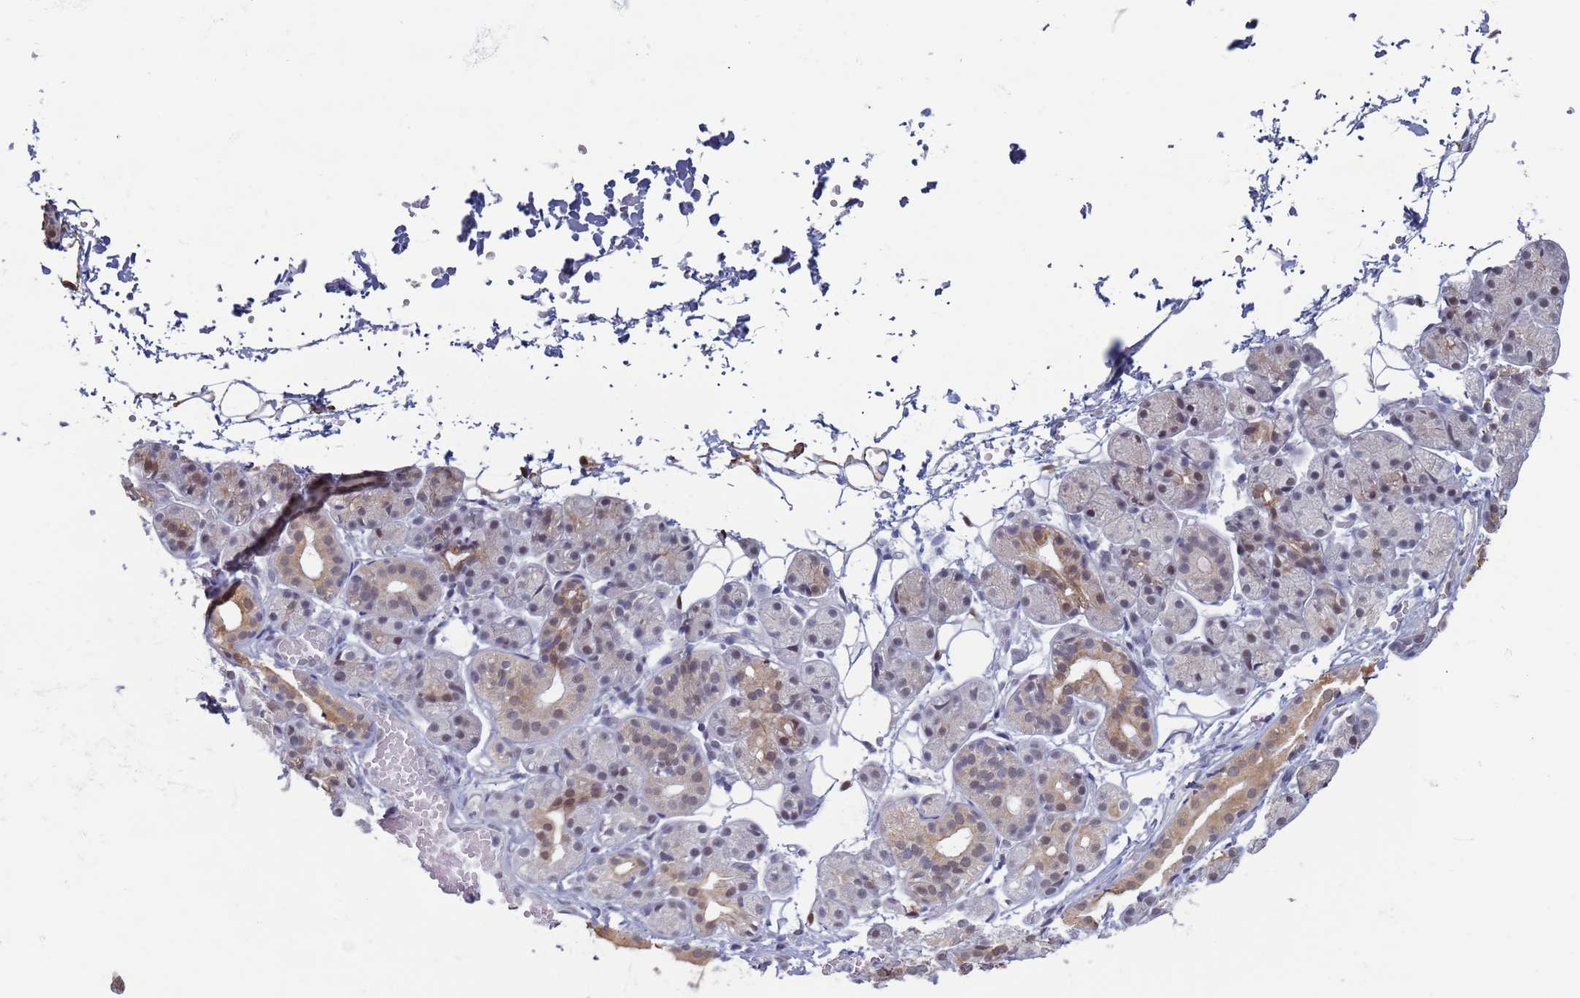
{"staining": {"intensity": "moderate", "quantity": "<25%", "location": "cytoplasmic/membranous,nuclear"}, "tissue": "salivary gland", "cell_type": "Glandular cells", "image_type": "normal", "snomed": [{"axis": "morphology", "description": "Normal tissue, NOS"}, {"axis": "topography", "description": "Salivary gland"}], "caption": "A histopathology image of salivary gland stained for a protein reveals moderate cytoplasmic/membranous,nuclear brown staining in glandular cells. The protein is shown in brown color, while the nuclei are stained blue.", "gene": "SAE1", "patient": {"sex": "male", "age": 63}}